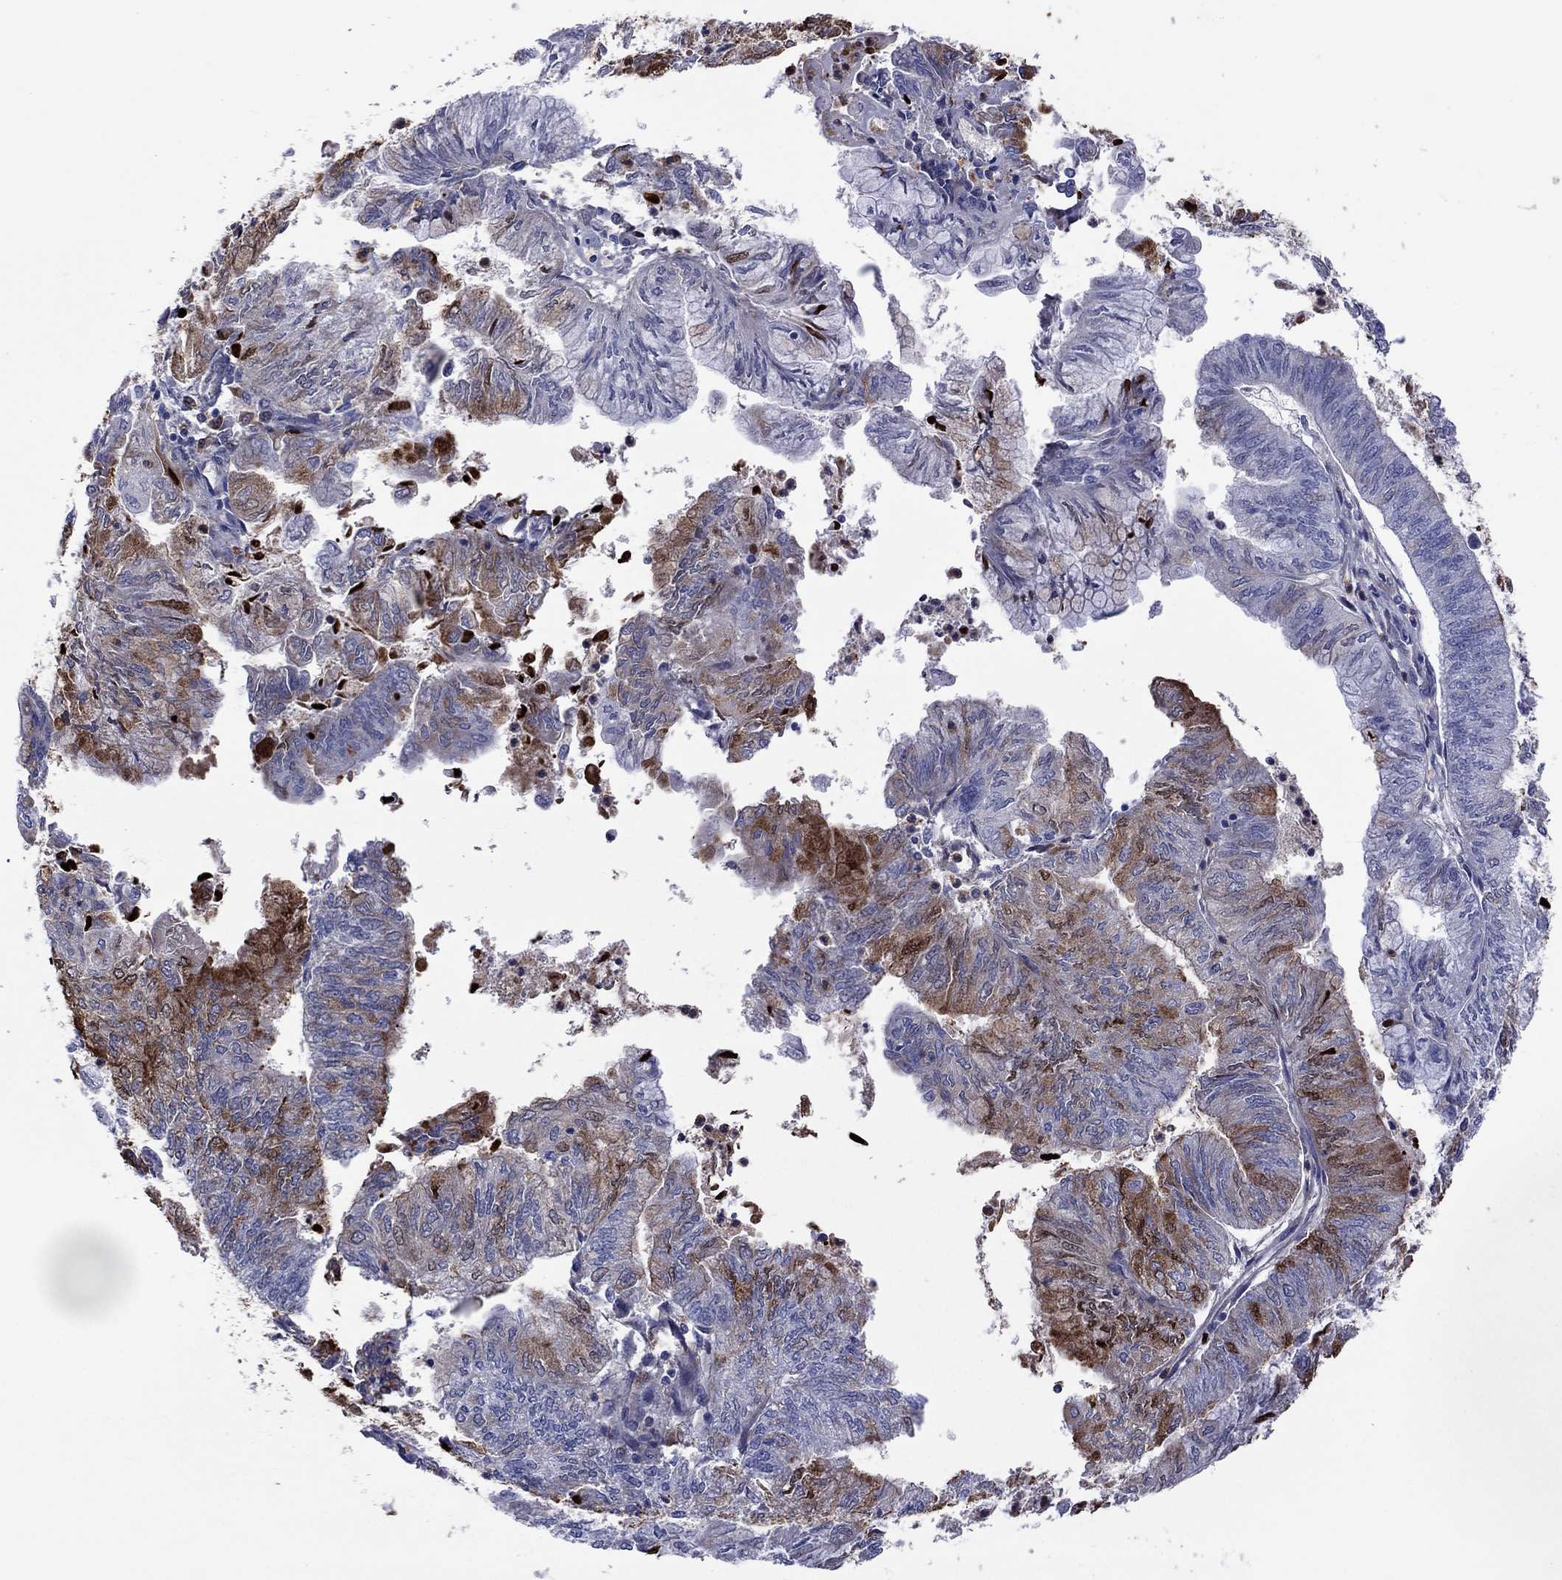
{"staining": {"intensity": "strong", "quantity": "<25%", "location": "cytoplasmic/membranous"}, "tissue": "endometrial cancer", "cell_type": "Tumor cells", "image_type": "cancer", "snomed": [{"axis": "morphology", "description": "Adenocarcinoma, NOS"}, {"axis": "topography", "description": "Endometrium"}], "caption": "Tumor cells exhibit strong cytoplasmic/membranous positivity in about <25% of cells in endometrial adenocarcinoma.", "gene": "GPR155", "patient": {"sex": "female", "age": 59}}